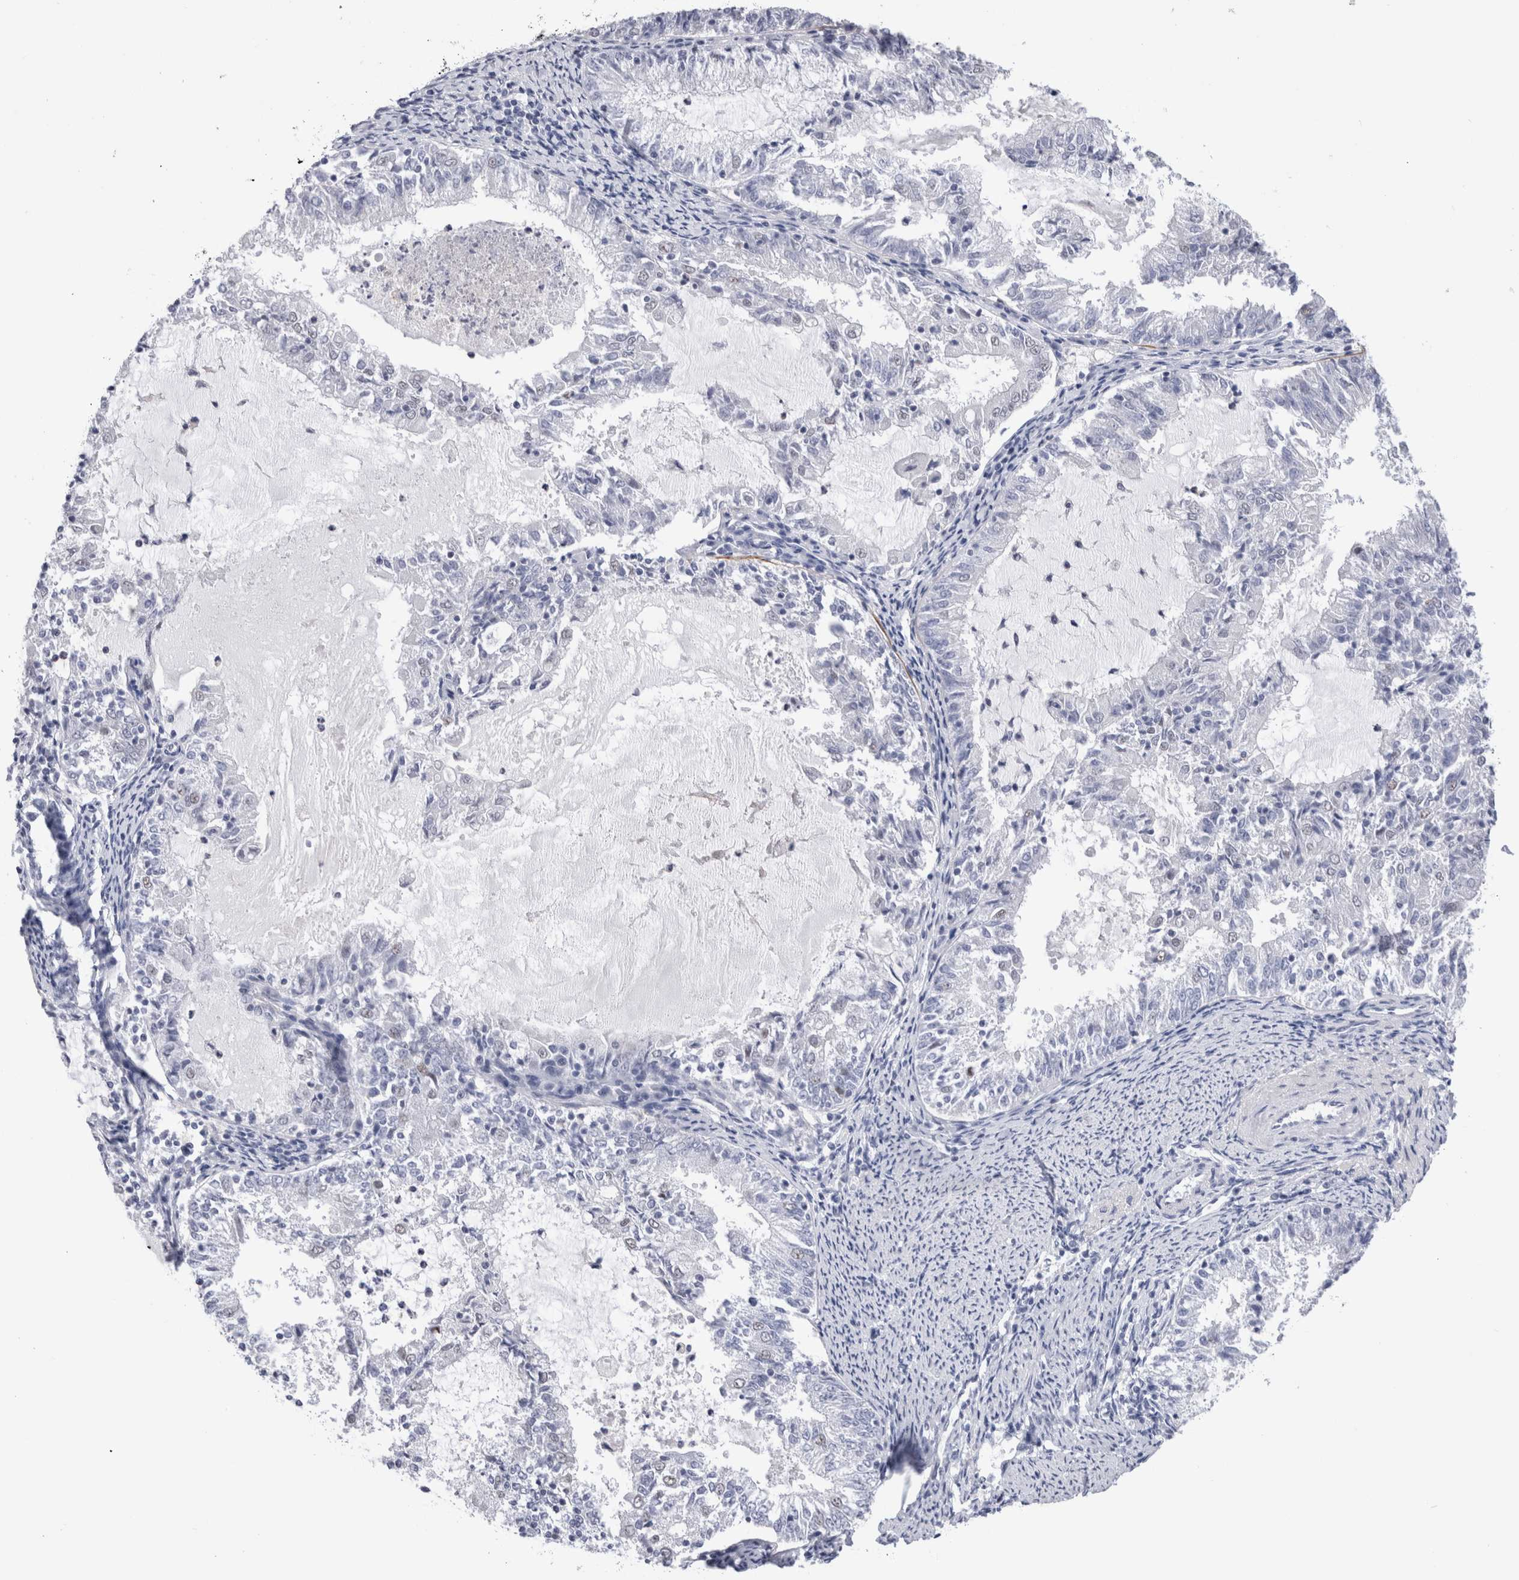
{"staining": {"intensity": "negative", "quantity": "none", "location": "none"}, "tissue": "endometrial cancer", "cell_type": "Tumor cells", "image_type": "cancer", "snomed": [{"axis": "morphology", "description": "Adenocarcinoma, NOS"}, {"axis": "topography", "description": "Endometrium"}], "caption": "There is no significant expression in tumor cells of endometrial cancer. (Brightfield microscopy of DAB (3,3'-diaminobenzidine) immunohistochemistry at high magnification).", "gene": "RBM6", "patient": {"sex": "female", "age": 57}}